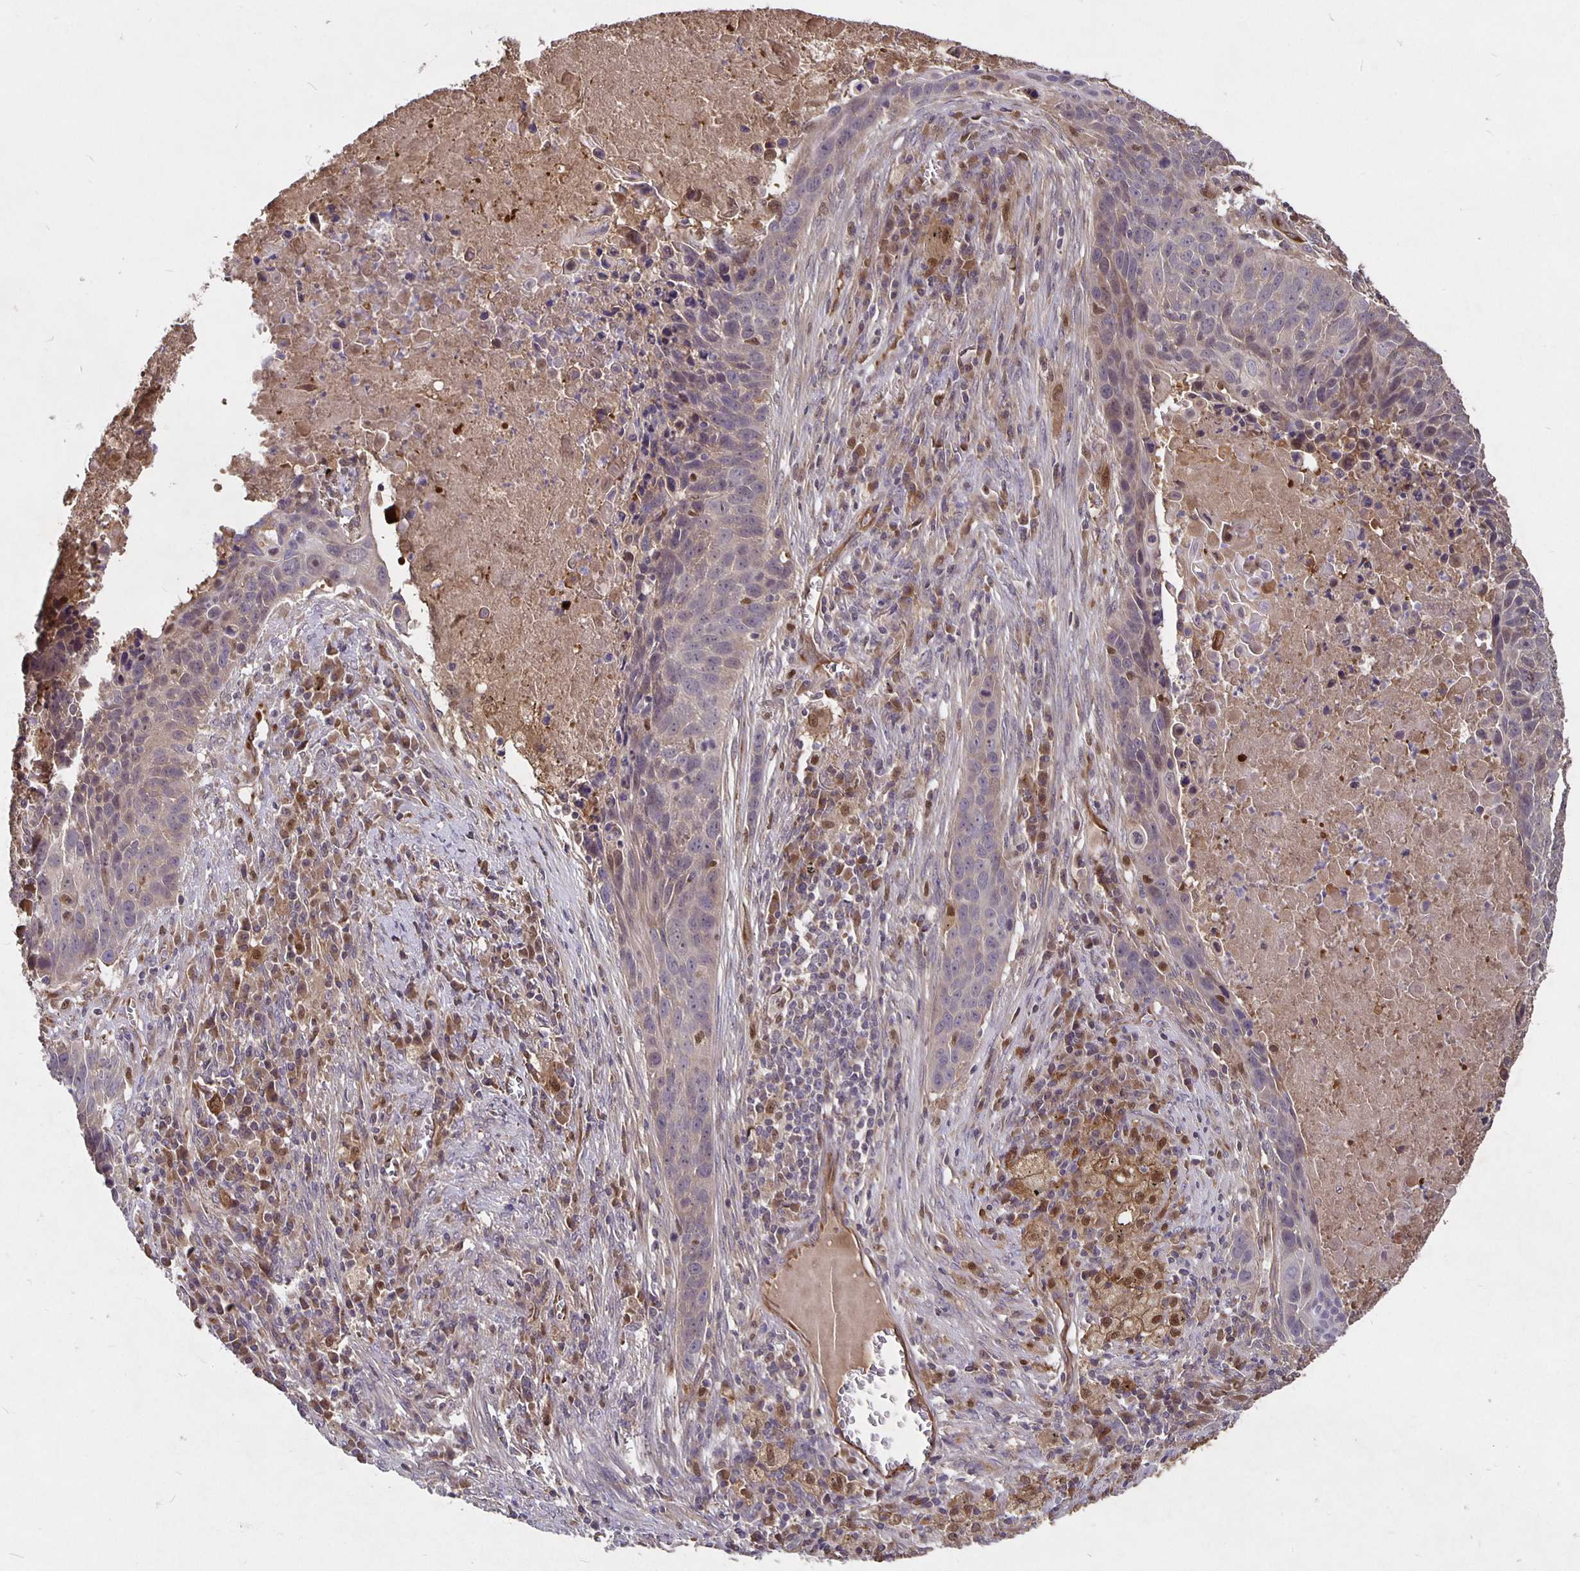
{"staining": {"intensity": "negative", "quantity": "none", "location": "none"}, "tissue": "lung cancer", "cell_type": "Tumor cells", "image_type": "cancer", "snomed": [{"axis": "morphology", "description": "Squamous cell carcinoma, NOS"}, {"axis": "topography", "description": "Lung"}], "caption": "A photomicrograph of lung squamous cell carcinoma stained for a protein shows no brown staining in tumor cells.", "gene": "NOG", "patient": {"sex": "male", "age": 78}}